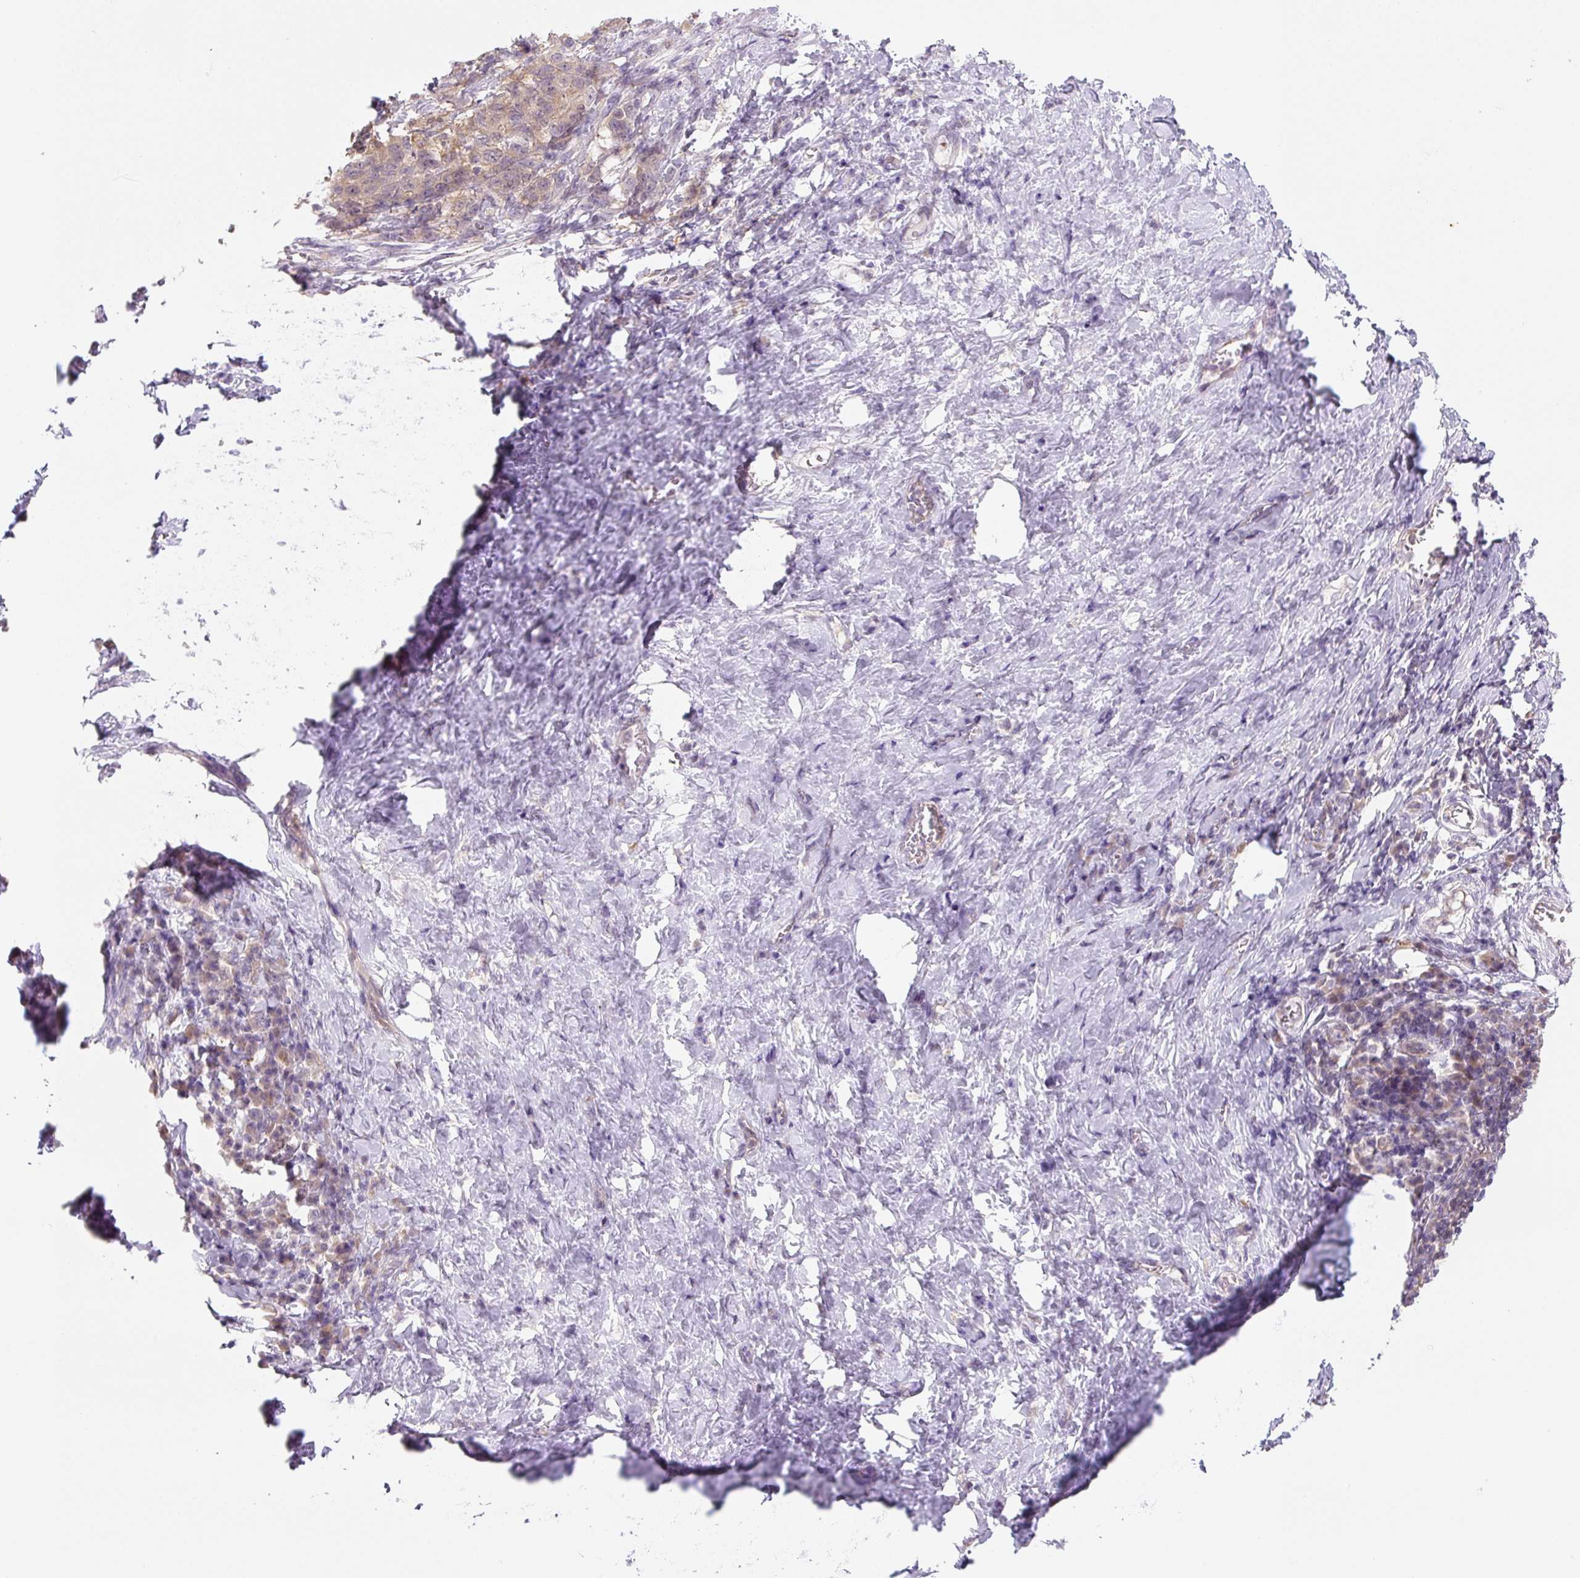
{"staining": {"intensity": "weak", "quantity": "<25%", "location": "cytoplasmic/membranous"}, "tissue": "stomach cancer", "cell_type": "Tumor cells", "image_type": "cancer", "snomed": [{"axis": "morphology", "description": "Normal tissue, NOS"}, {"axis": "morphology", "description": "Adenocarcinoma, NOS"}, {"axis": "topography", "description": "Stomach"}], "caption": "Adenocarcinoma (stomach) stained for a protein using IHC shows no staining tumor cells.", "gene": "SPSB2", "patient": {"sex": "female", "age": 64}}